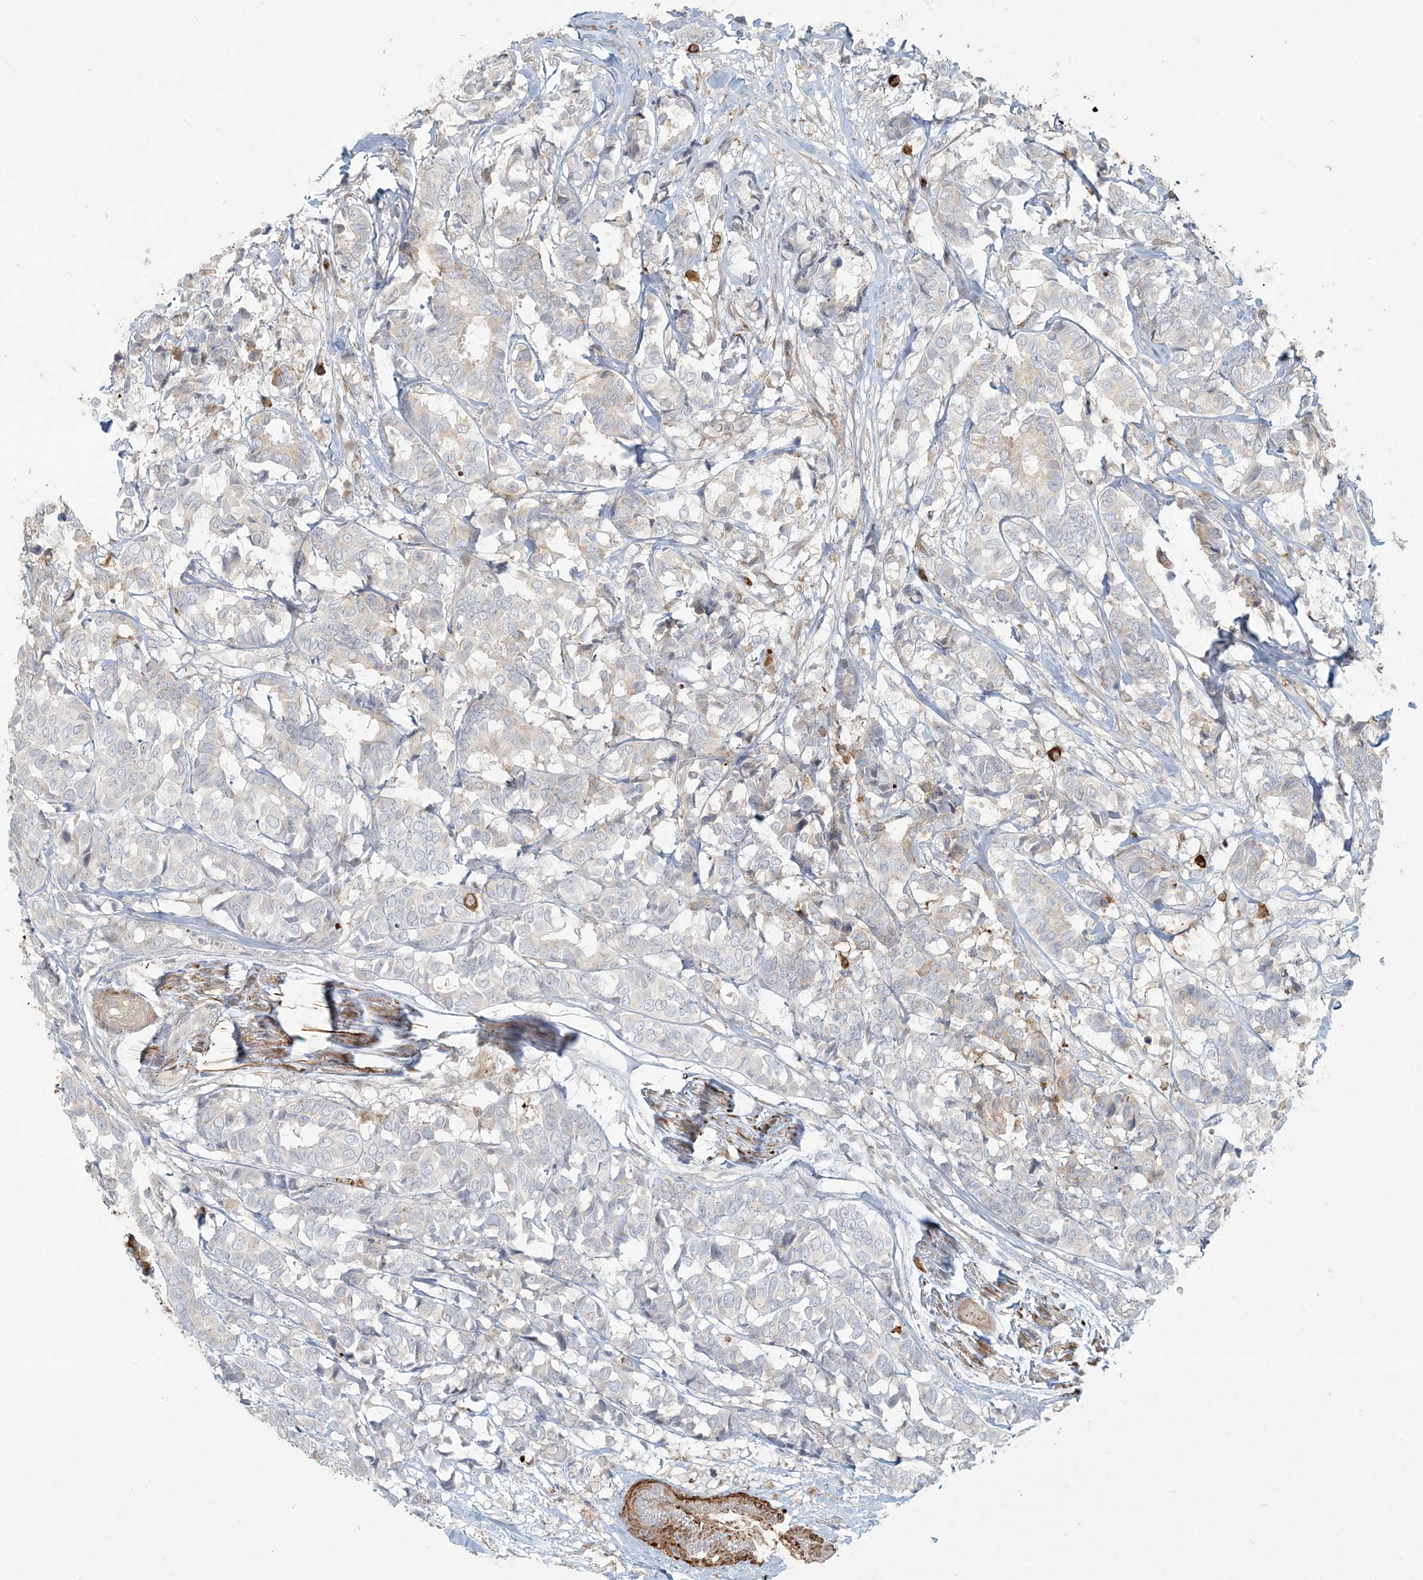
{"staining": {"intensity": "negative", "quantity": "none", "location": "none"}, "tissue": "breast cancer", "cell_type": "Tumor cells", "image_type": "cancer", "snomed": [{"axis": "morphology", "description": "Duct carcinoma"}, {"axis": "topography", "description": "Breast"}], "caption": "IHC histopathology image of neoplastic tissue: breast cancer (infiltrating ductal carcinoma) stained with DAB (3,3'-diaminobenzidine) demonstrates no significant protein staining in tumor cells. Brightfield microscopy of immunohistochemistry (IHC) stained with DAB (brown) and hematoxylin (blue), captured at high magnification.", "gene": "BCORL1", "patient": {"sex": "female", "age": 87}}